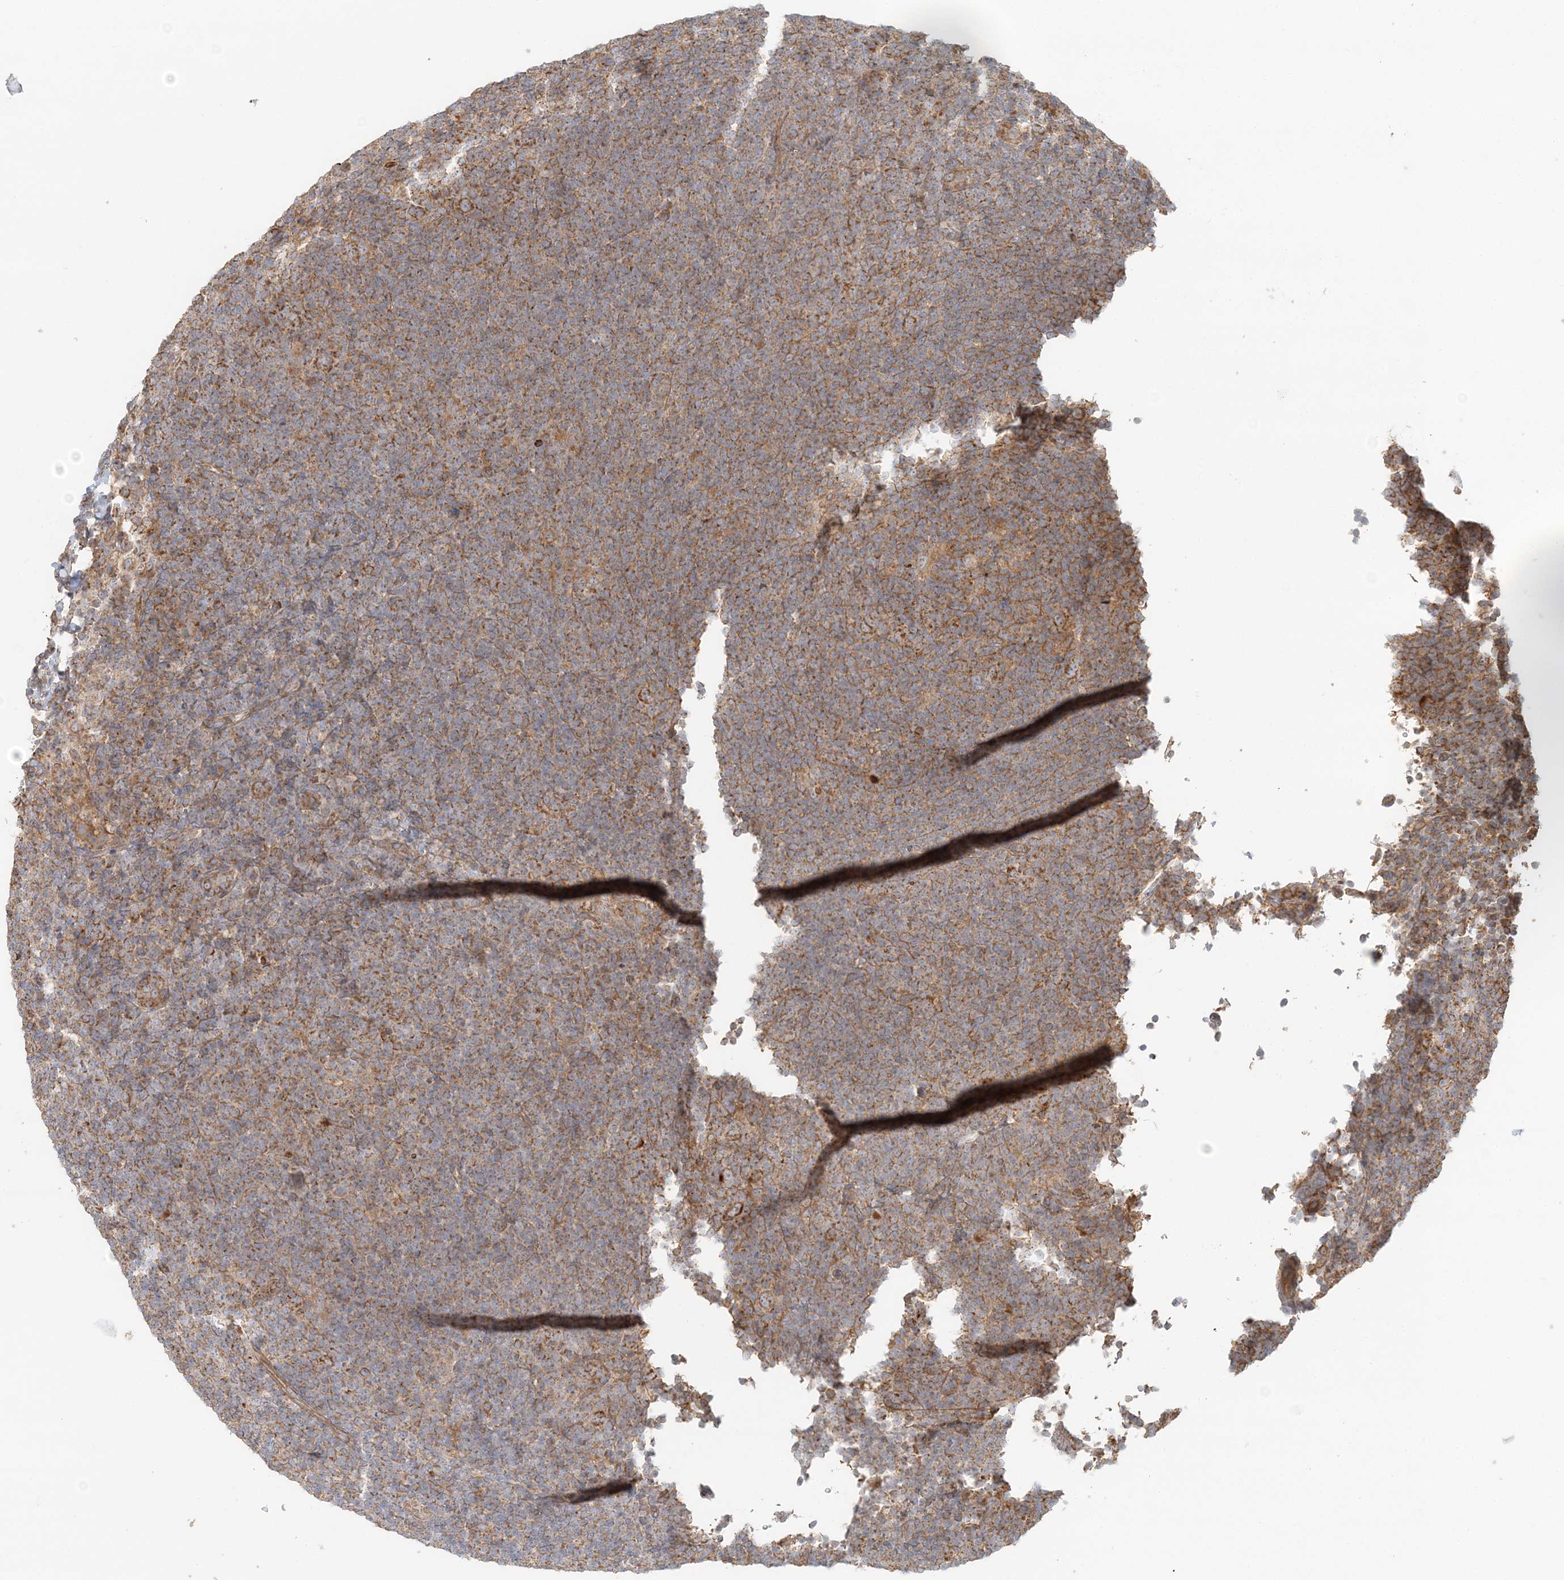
{"staining": {"intensity": "moderate", "quantity": ">75%", "location": "cytoplasmic/membranous"}, "tissue": "lymphoma", "cell_type": "Tumor cells", "image_type": "cancer", "snomed": [{"axis": "morphology", "description": "Hodgkin's disease, NOS"}, {"axis": "topography", "description": "Lymph node"}], "caption": "The immunohistochemical stain labels moderate cytoplasmic/membranous positivity in tumor cells of lymphoma tissue.", "gene": "KIAA0232", "patient": {"sex": "female", "age": 57}}